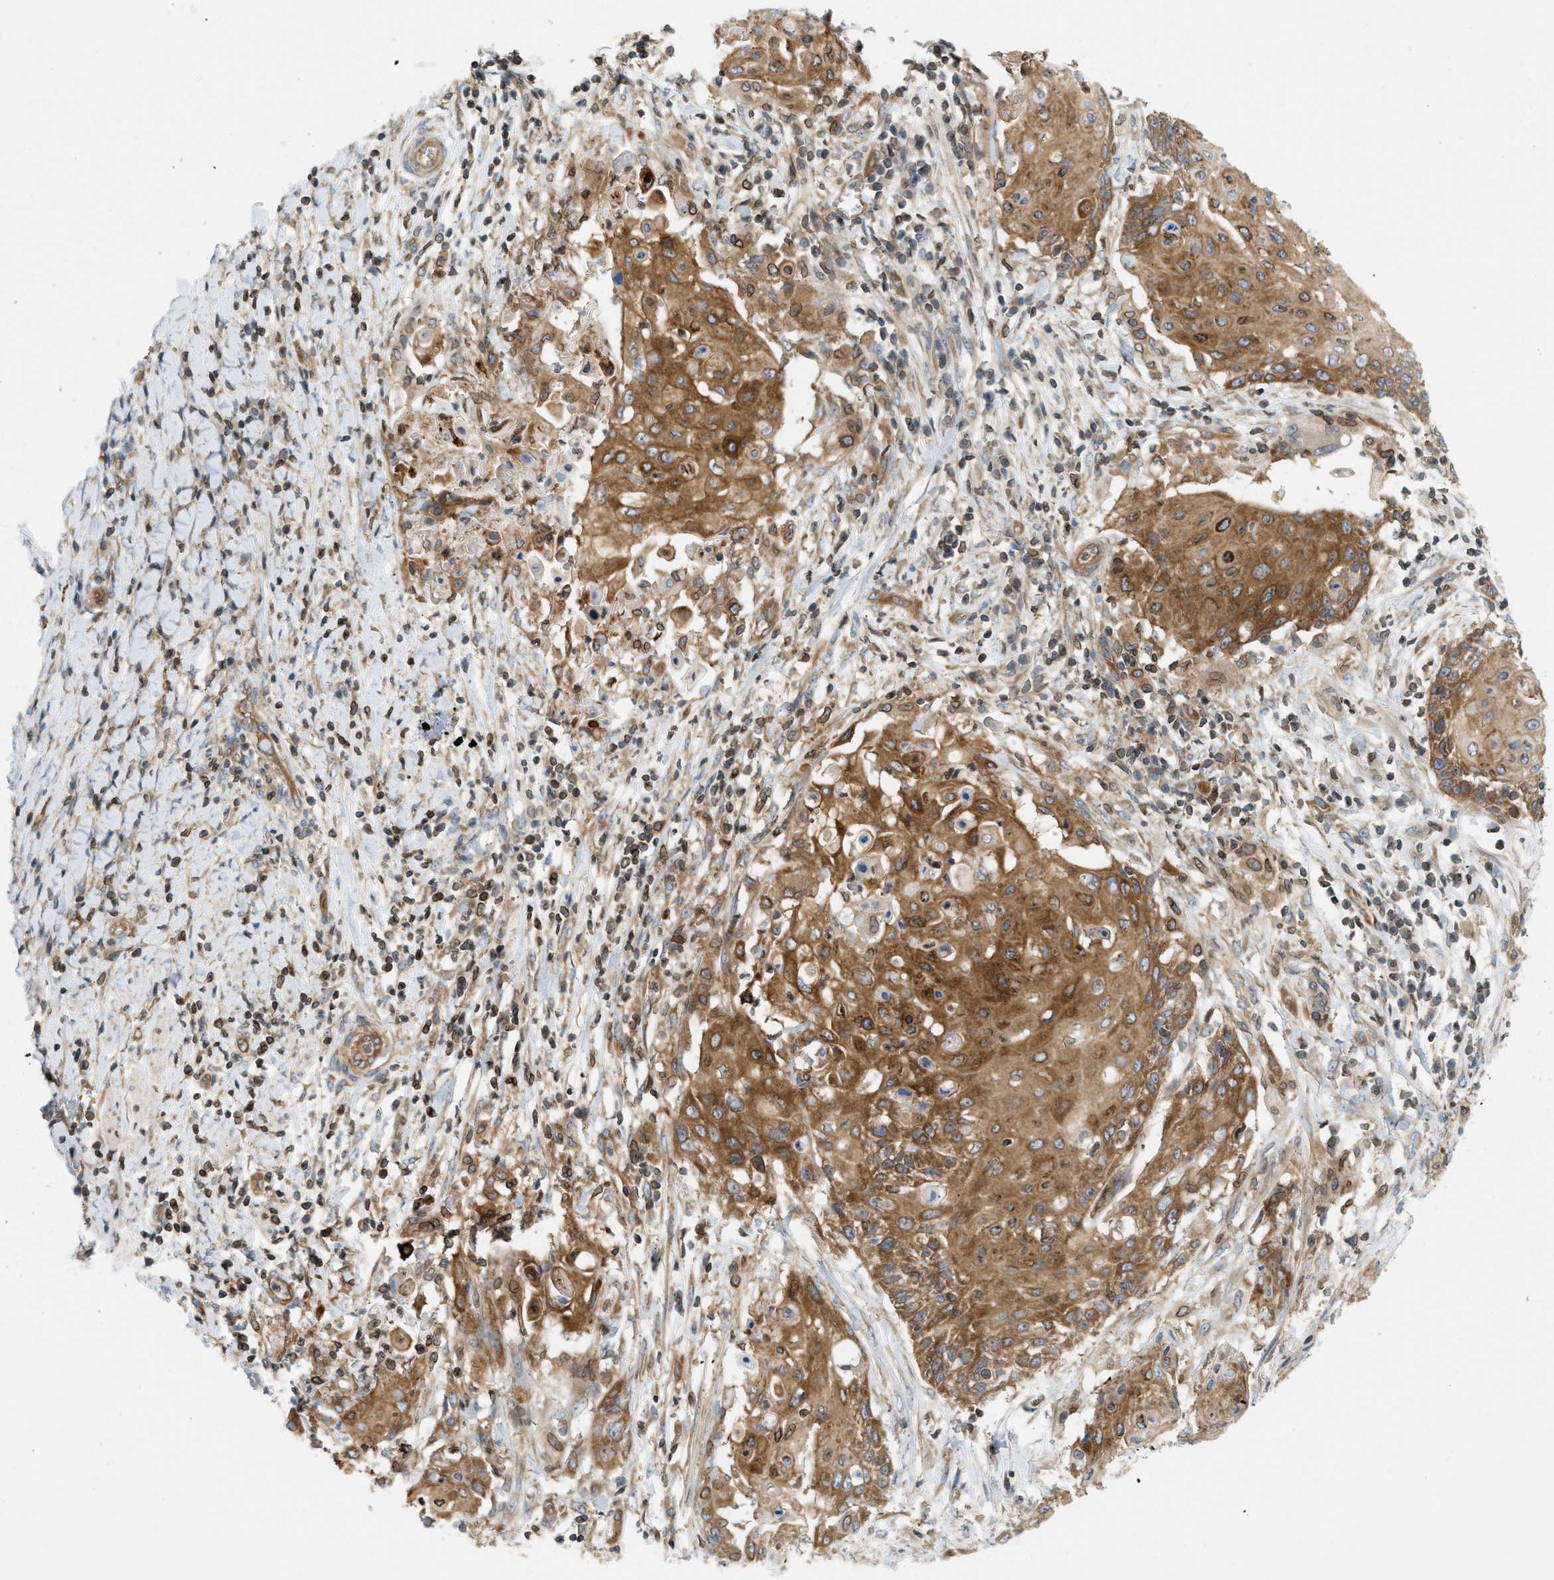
{"staining": {"intensity": "strong", "quantity": ">75%", "location": "cytoplasmic/membranous"}, "tissue": "cervical cancer", "cell_type": "Tumor cells", "image_type": "cancer", "snomed": [{"axis": "morphology", "description": "Squamous cell carcinoma, NOS"}, {"axis": "topography", "description": "Cervix"}], "caption": "This is an image of IHC staining of cervical squamous cell carcinoma, which shows strong positivity in the cytoplasmic/membranous of tumor cells.", "gene": "STRN", "patient": {"sex": "female", "age": 39}}